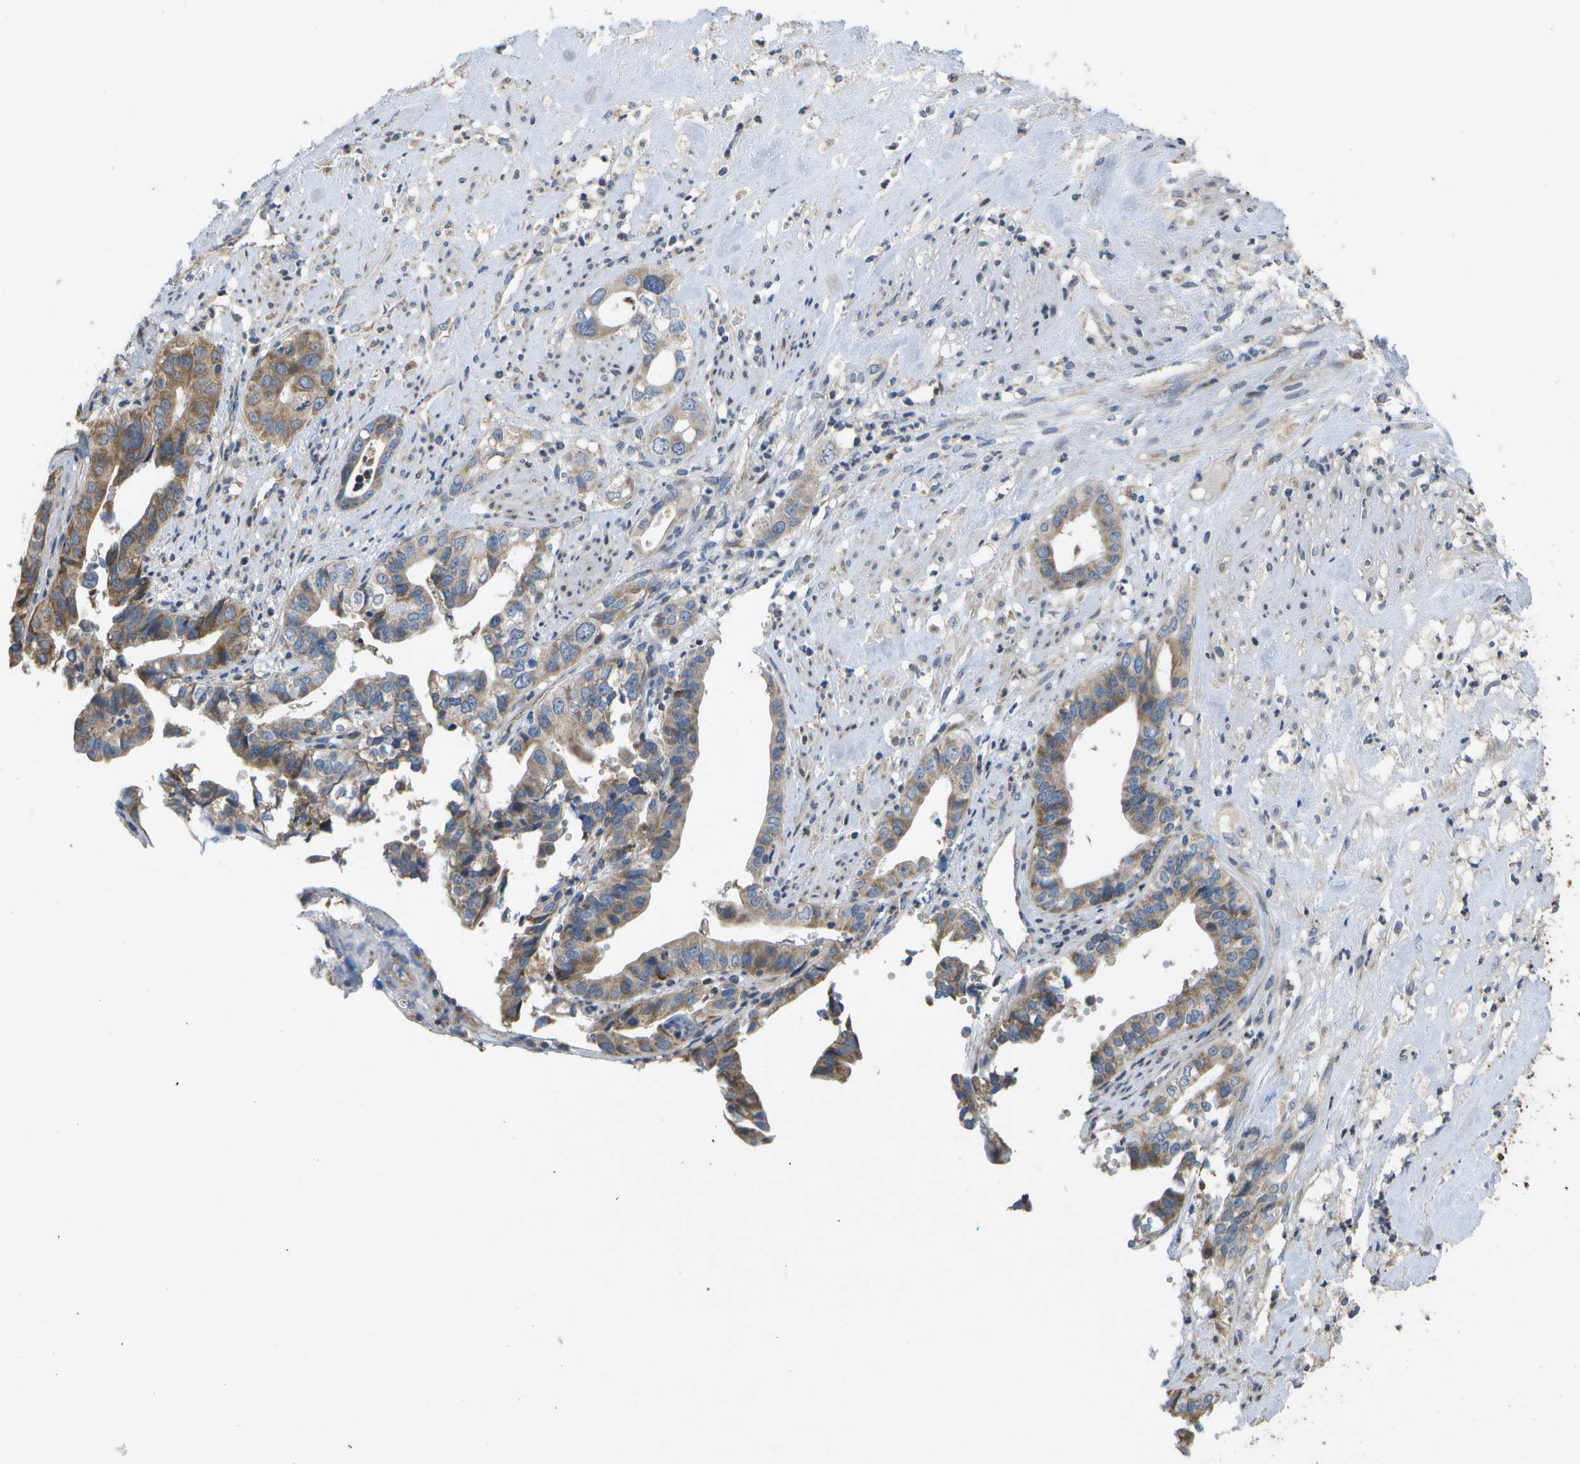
{"staining": {"intensity": "moderate", "quantity": ">75%", "location": "cytoplasmic/membranous"}, "tissue": "liver cancer", "cell_type": "Tumor cells", "image_type": "cancer", "snomed": [{"axis": "morphology", "description": "Cholangiocarcinoma"}, {"axis": "topography", "description": "Liver"}], "caption": "Immunohistochemical staining of liver cancer shows medium levels of moderate cytoplasmic/membranous positivity in approximately >75% of tumor cells.", "gene": "HADHA", "patient": {"sex": "female", "age": 61}}